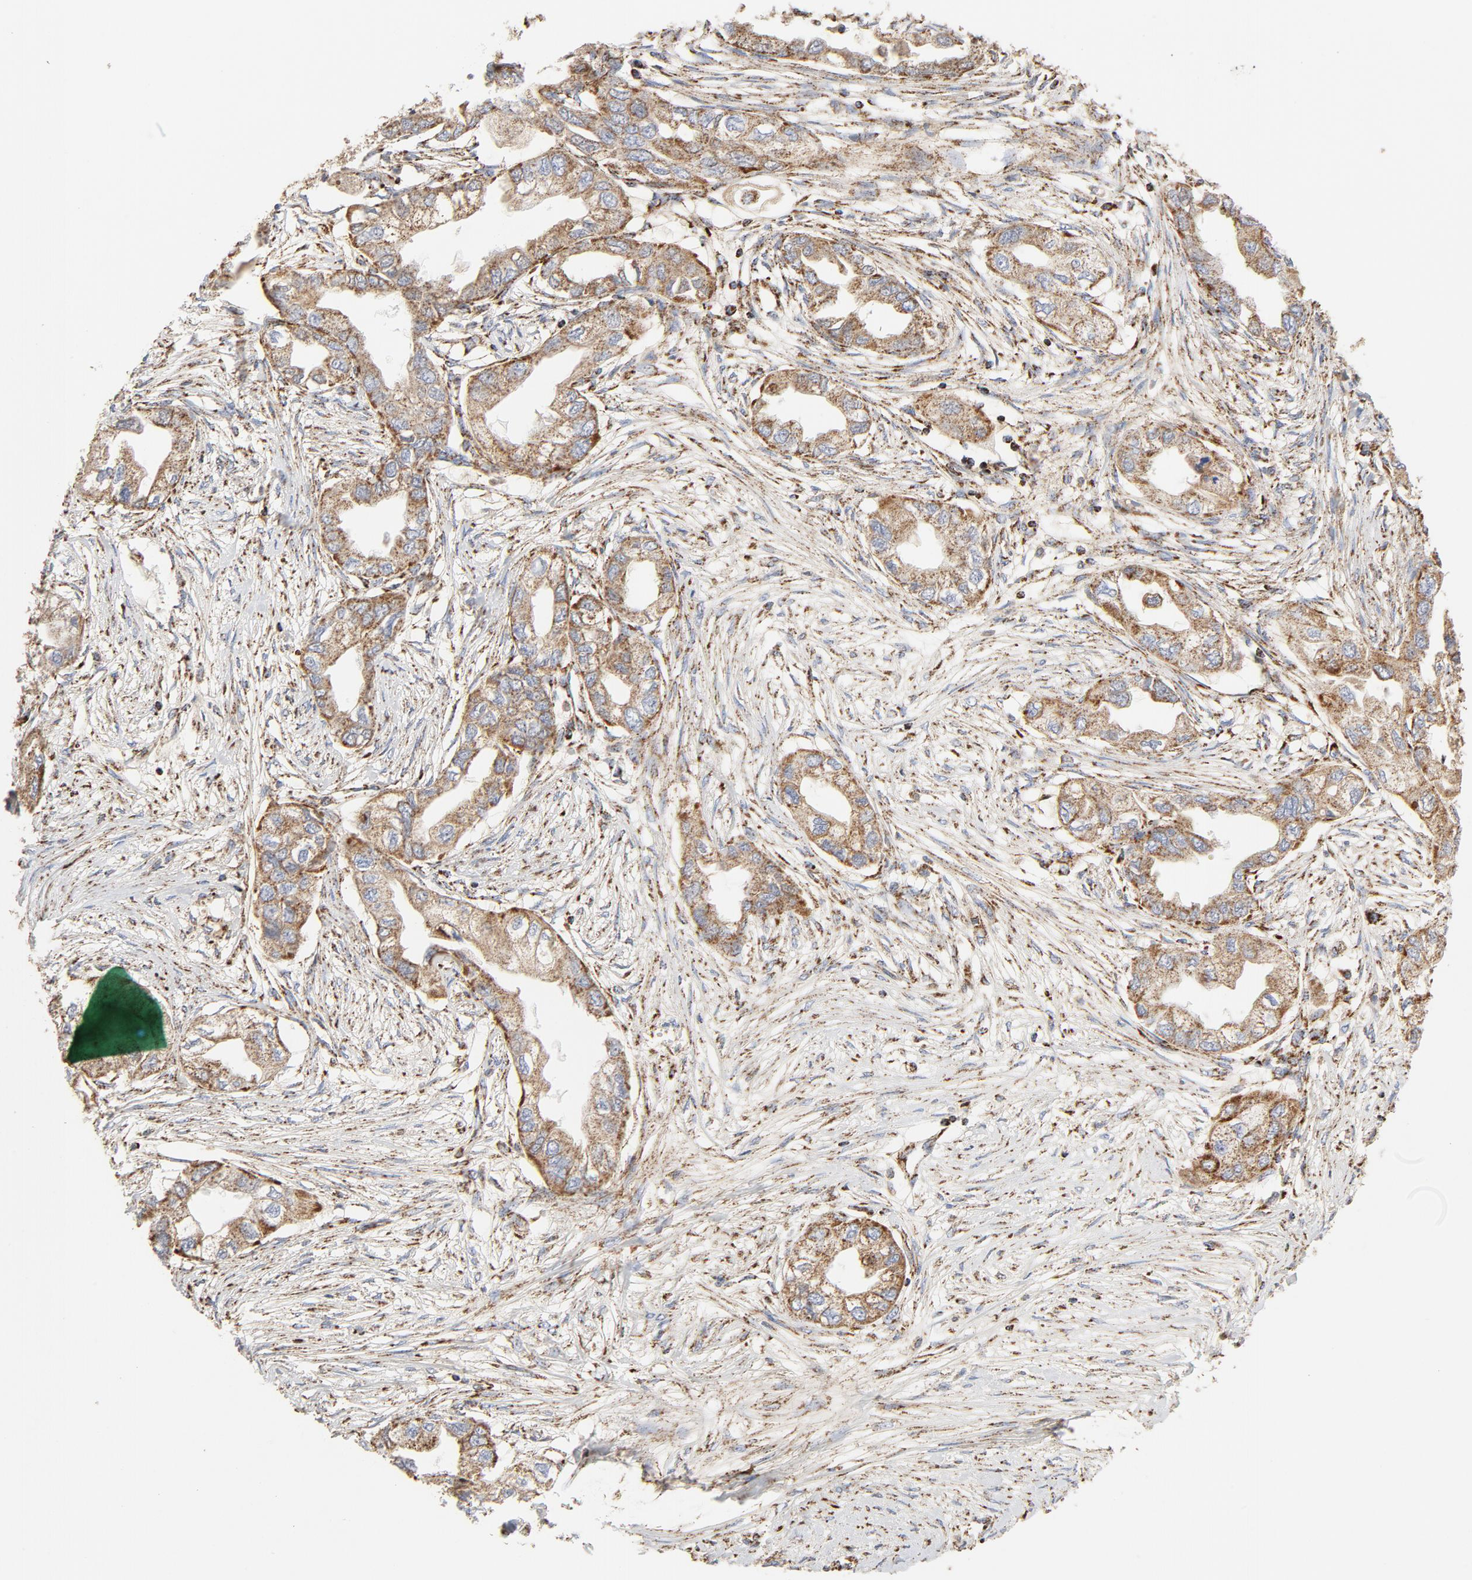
{"staining": {"intensity": "moderate", "quantity": ">75%", "location": "cytoplasmic/membranous"}, "tissue": "endometrial cancer", "cell_type": "Tumor cells", "image_type": "cancer", "snomed": [{"axis": "morphology", "description": "Adenocarcinoma, NOS"}, {"axis": "topography", "description": "Endometrium"}], "caption": "IHC photomicrograph of adenocarcinoma (endometrial) stained for a protein (brown), which shows medium levels of moderate cytoplasmic/membranous staining in about >75% of tumor cells.", "gene": "PCNX4", "patient": {"sex": "female", "age": 67}}